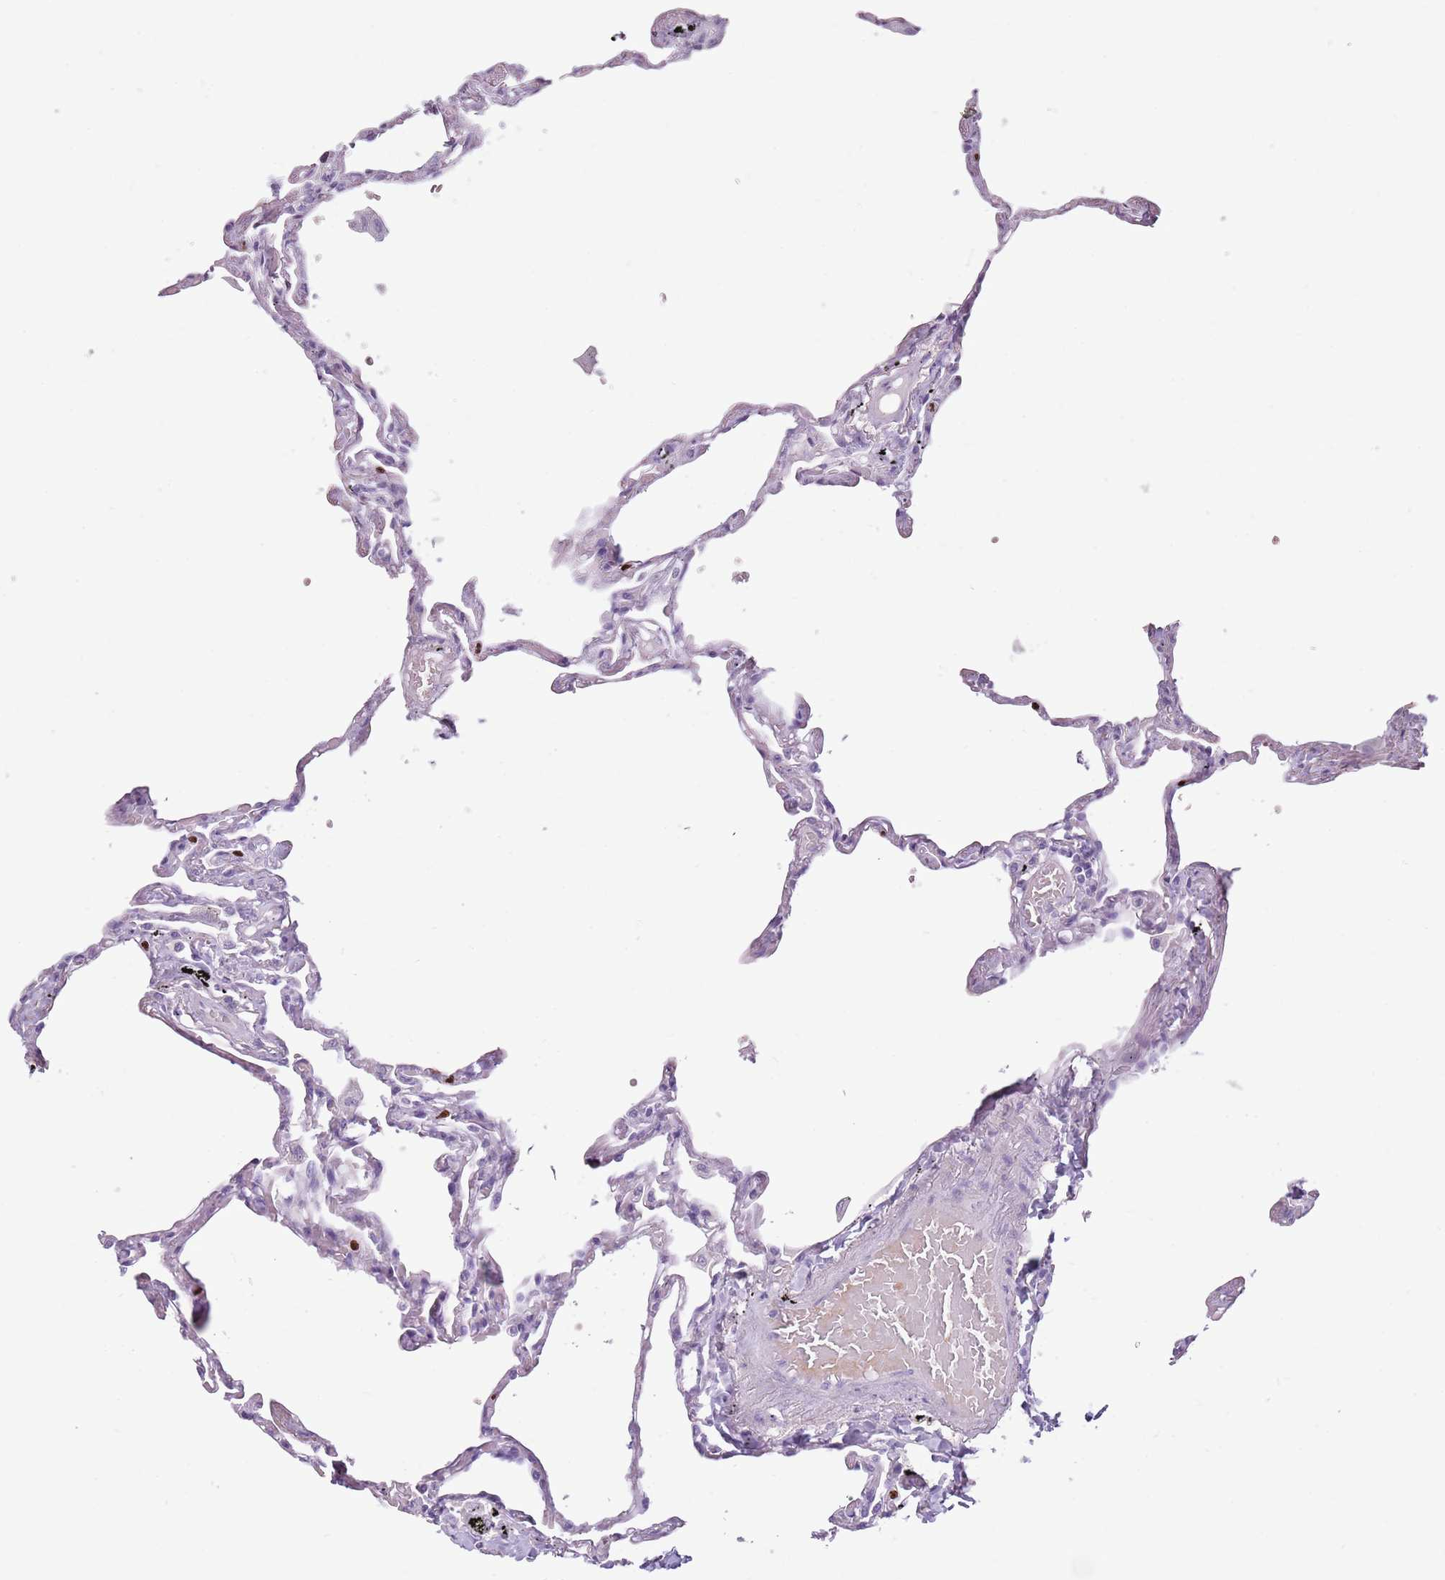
{"staining": {"intensity": "negative", "quantity": "none", "location": "none"}, "tissue": "lung", "cell_type": "Alveolar cells", "image_type": "normal", "snomed": [{"axis": "morphology", "description": "Normal tissue, NOS"}, {"axis": "topography", "description": "Lung"}], "caption": "Histopathology image shows no protein positivity in alveolar cells of benign lung.", "gene": "CELF6", "patient": {"sex": "female", "age": 67}}